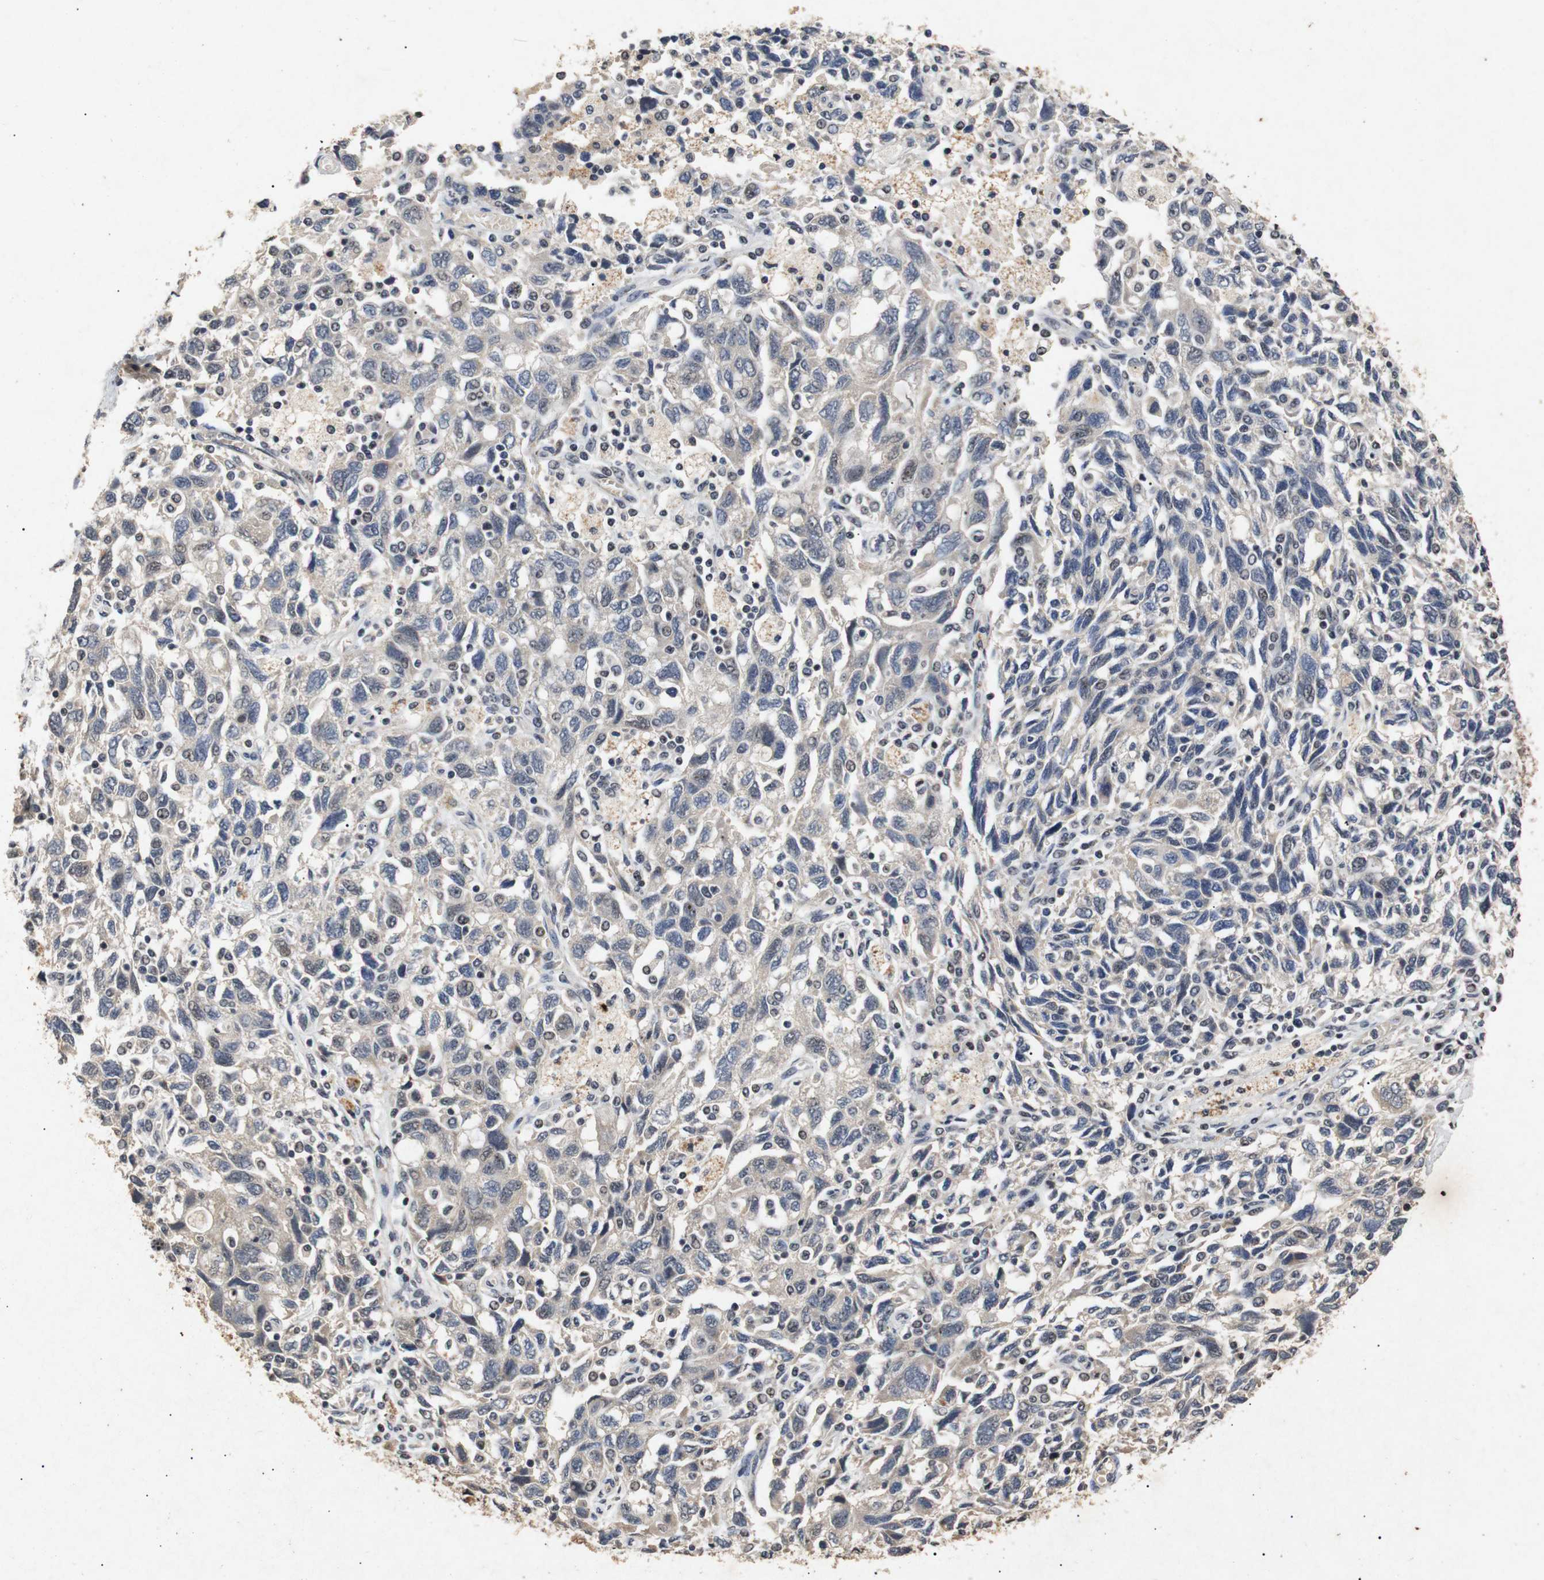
{"staining": {"intensity": "weak", "quantity": "<25%", "location": "cytoplasmic/membranous,nuclear"}, "tissue": "ovarian cancer", "cell_type": "Tumor cells", "image_type": "cancer", "snomed": [{"axis": "morphology", "description": "Carcinoma, NOS"}, {"axis": "morphology", "description": "Cystadenocarcinoma, serous, NOS"}, {"axis": "topography", "description": "Ovary"}], "caption": "This image is of serous cystadenocarcinoma (ovarian) stained with IHC to label a protein in brown with the nuclei are counter-stained blue. There is no positivity in tumor cells.", "gene": "PARN", "patient": {"sex": "female", "age": 69}}